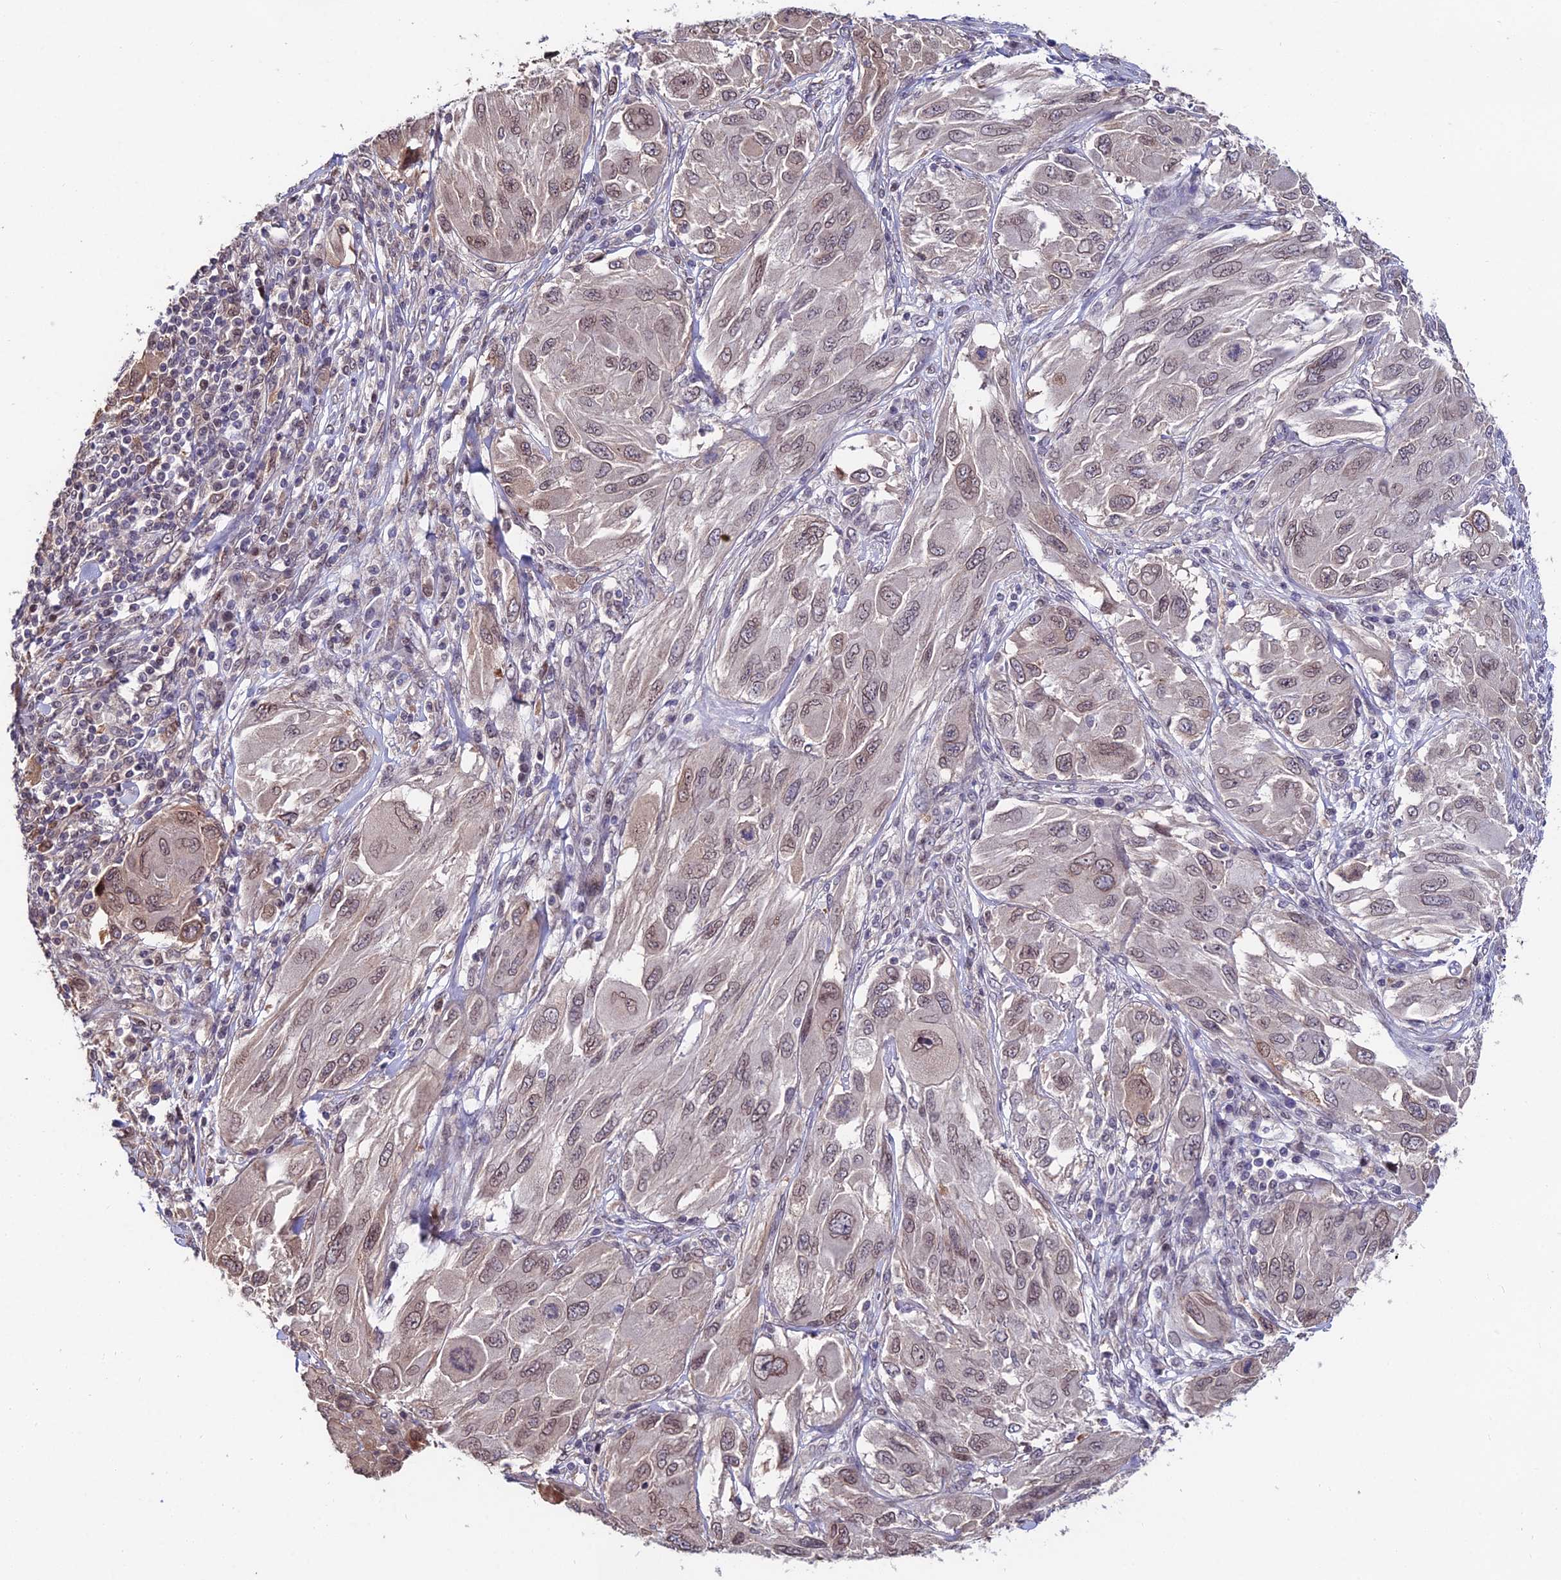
{"staining": {"intensity": "weak", "quantity": ">75%", "location": "nuclear"}, "tissue": "melanoma", "cell_type": "Tumor cells", "image_type": "cancer", "snomed": [{"axis": "morphology", "description": "Malignant melanoma, NOS"}, {"axis": "topography", "description": "Skin"}], "caption": "Human malignant melanoma stained for a protein (brown) shows weak nuclear positive staining in about >75% of tumor cells.", "gene": "INPP4A", "patient": {"sex": "female", "age": 91}}